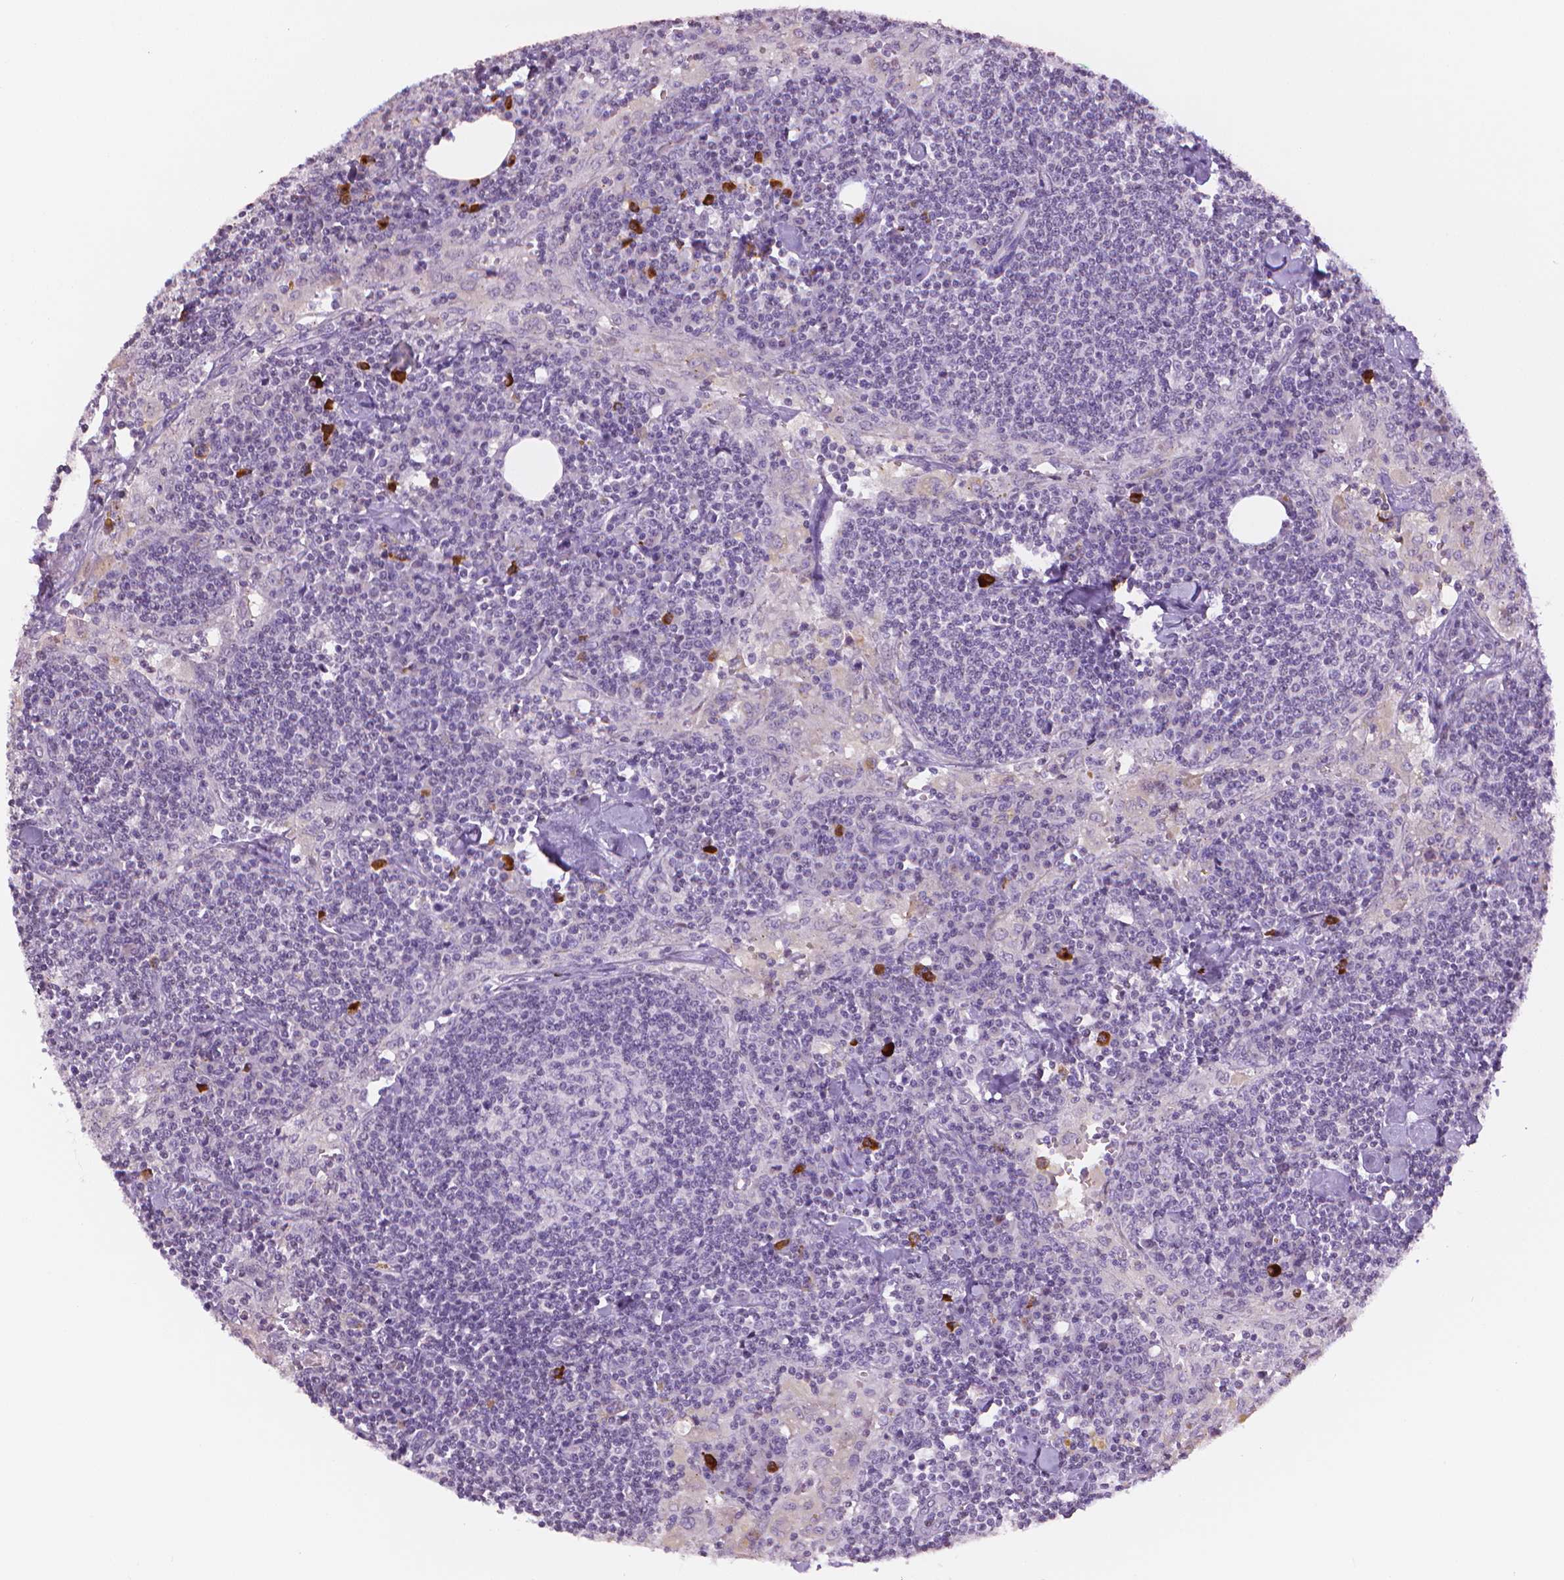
{"staining": {"intensity": "negative", "quantity": "none", "location": "none"}, "tissue": "lymph node", "cell_type": "Germinal center cells", "image_type": "normal", "snomed": [{"axis": "morphology", "description": "Normal tissue, NOS"}, {"axis": "topography", "description": "Lymph node"}], "caption": "This is an immunohistochemistry histopathology image of unremarkable human lymph node. There is no expression in germinal center cells.", "gene": "NCAN", "patient": {"sex": "male", "age": 55}}